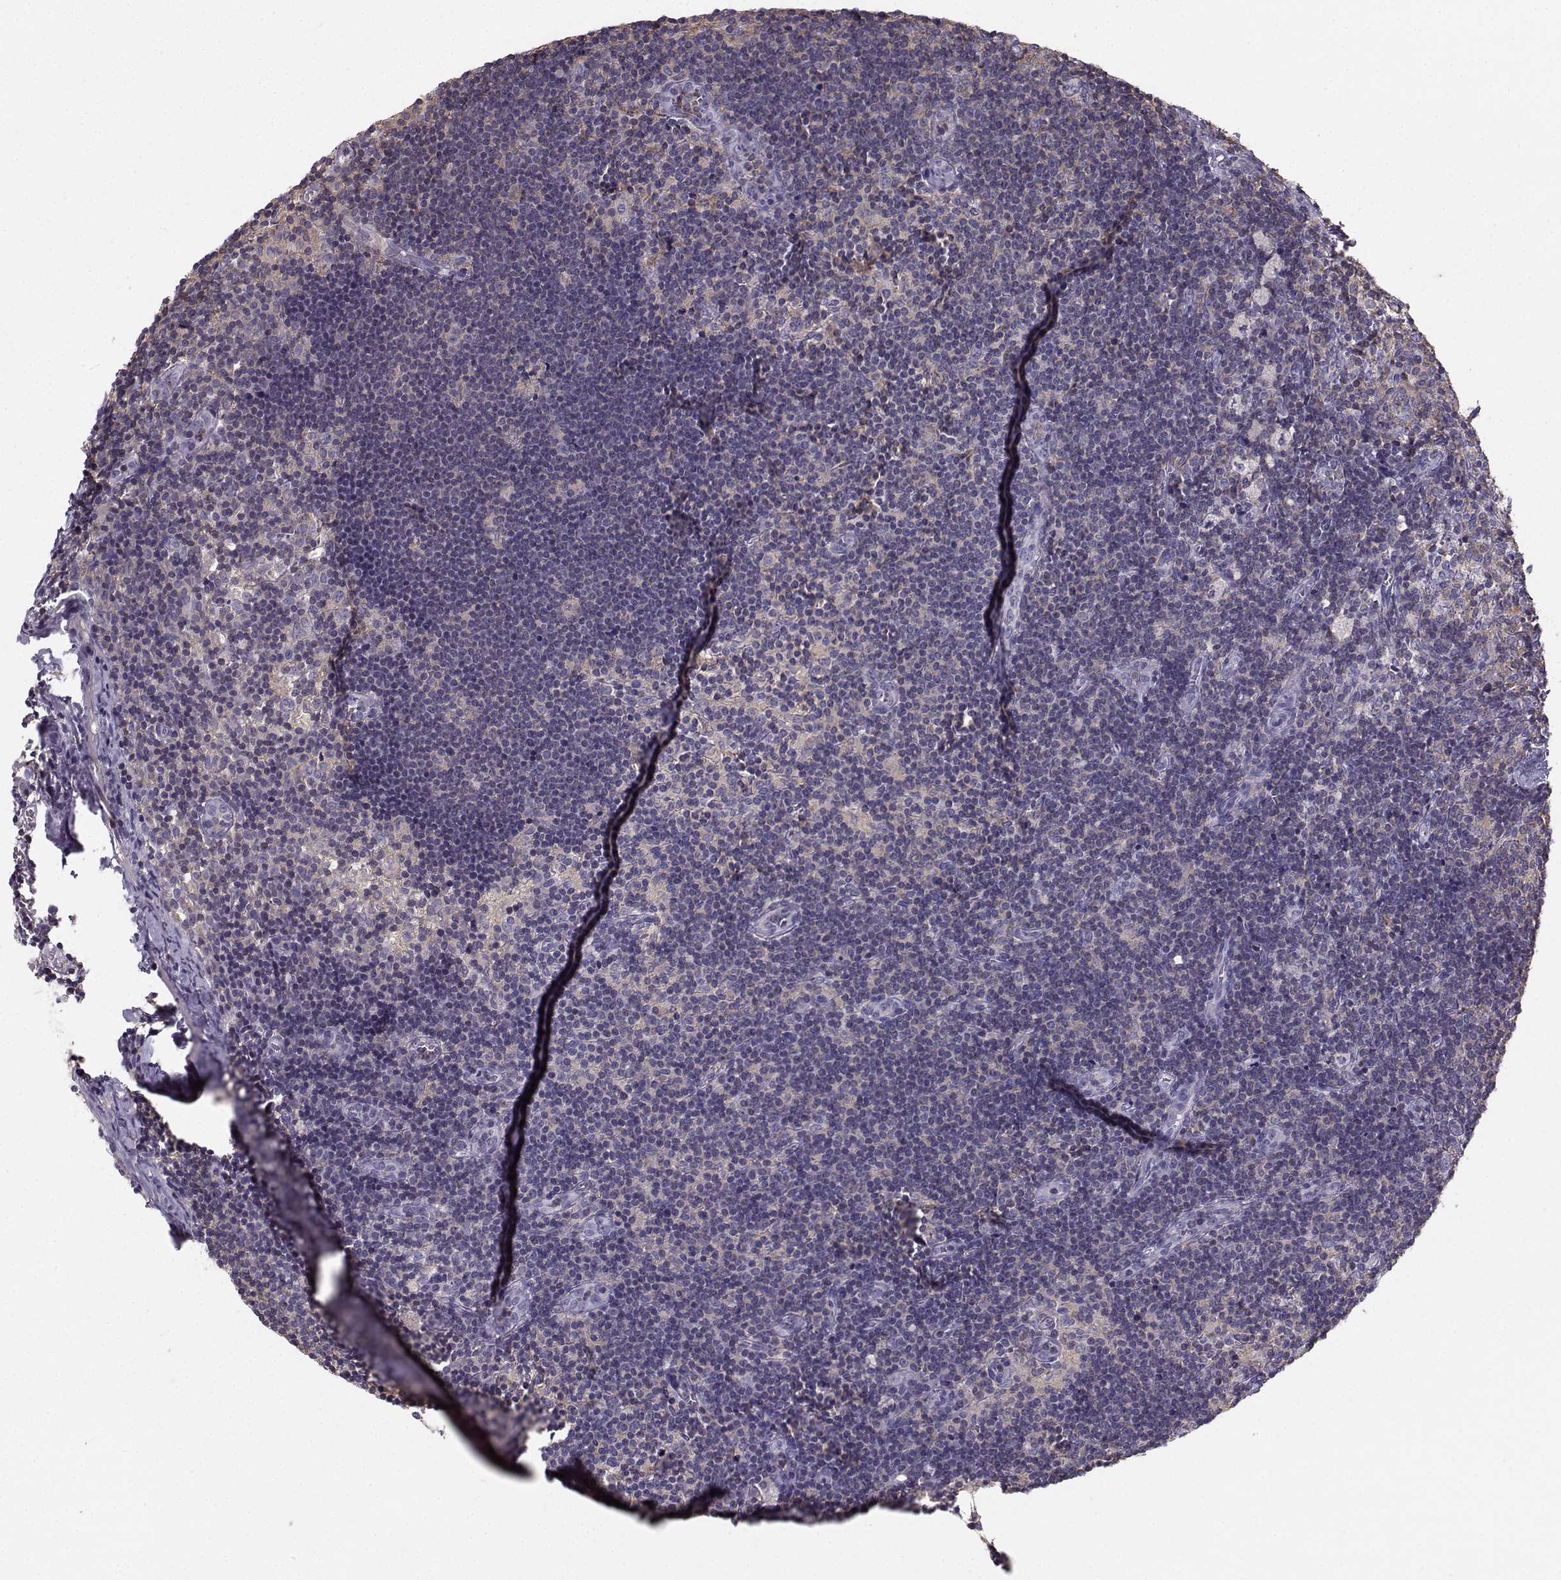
{"staining": {"intensity": "negative", "quantity": "none", "location": "none"}, "tissue": "lymph node", "cell_type": "Germinal center cells", "image_type": "normal", "snomed": [{"axis": "morphology", "description": "Normal tissue, NOS"}, {"axis": "topography", "description": "Lymph node"}], "caption": "High magnification brightfield microscopy of unremarkable lymph node stained with DAB (3,3'-diaminobenzidine) (brown) and counterstained with hematoxylin (blue): germinal center cells show no significant positivity.", "gene": "ZBTB32", "patient": {"sex": "female", "age": 52}}